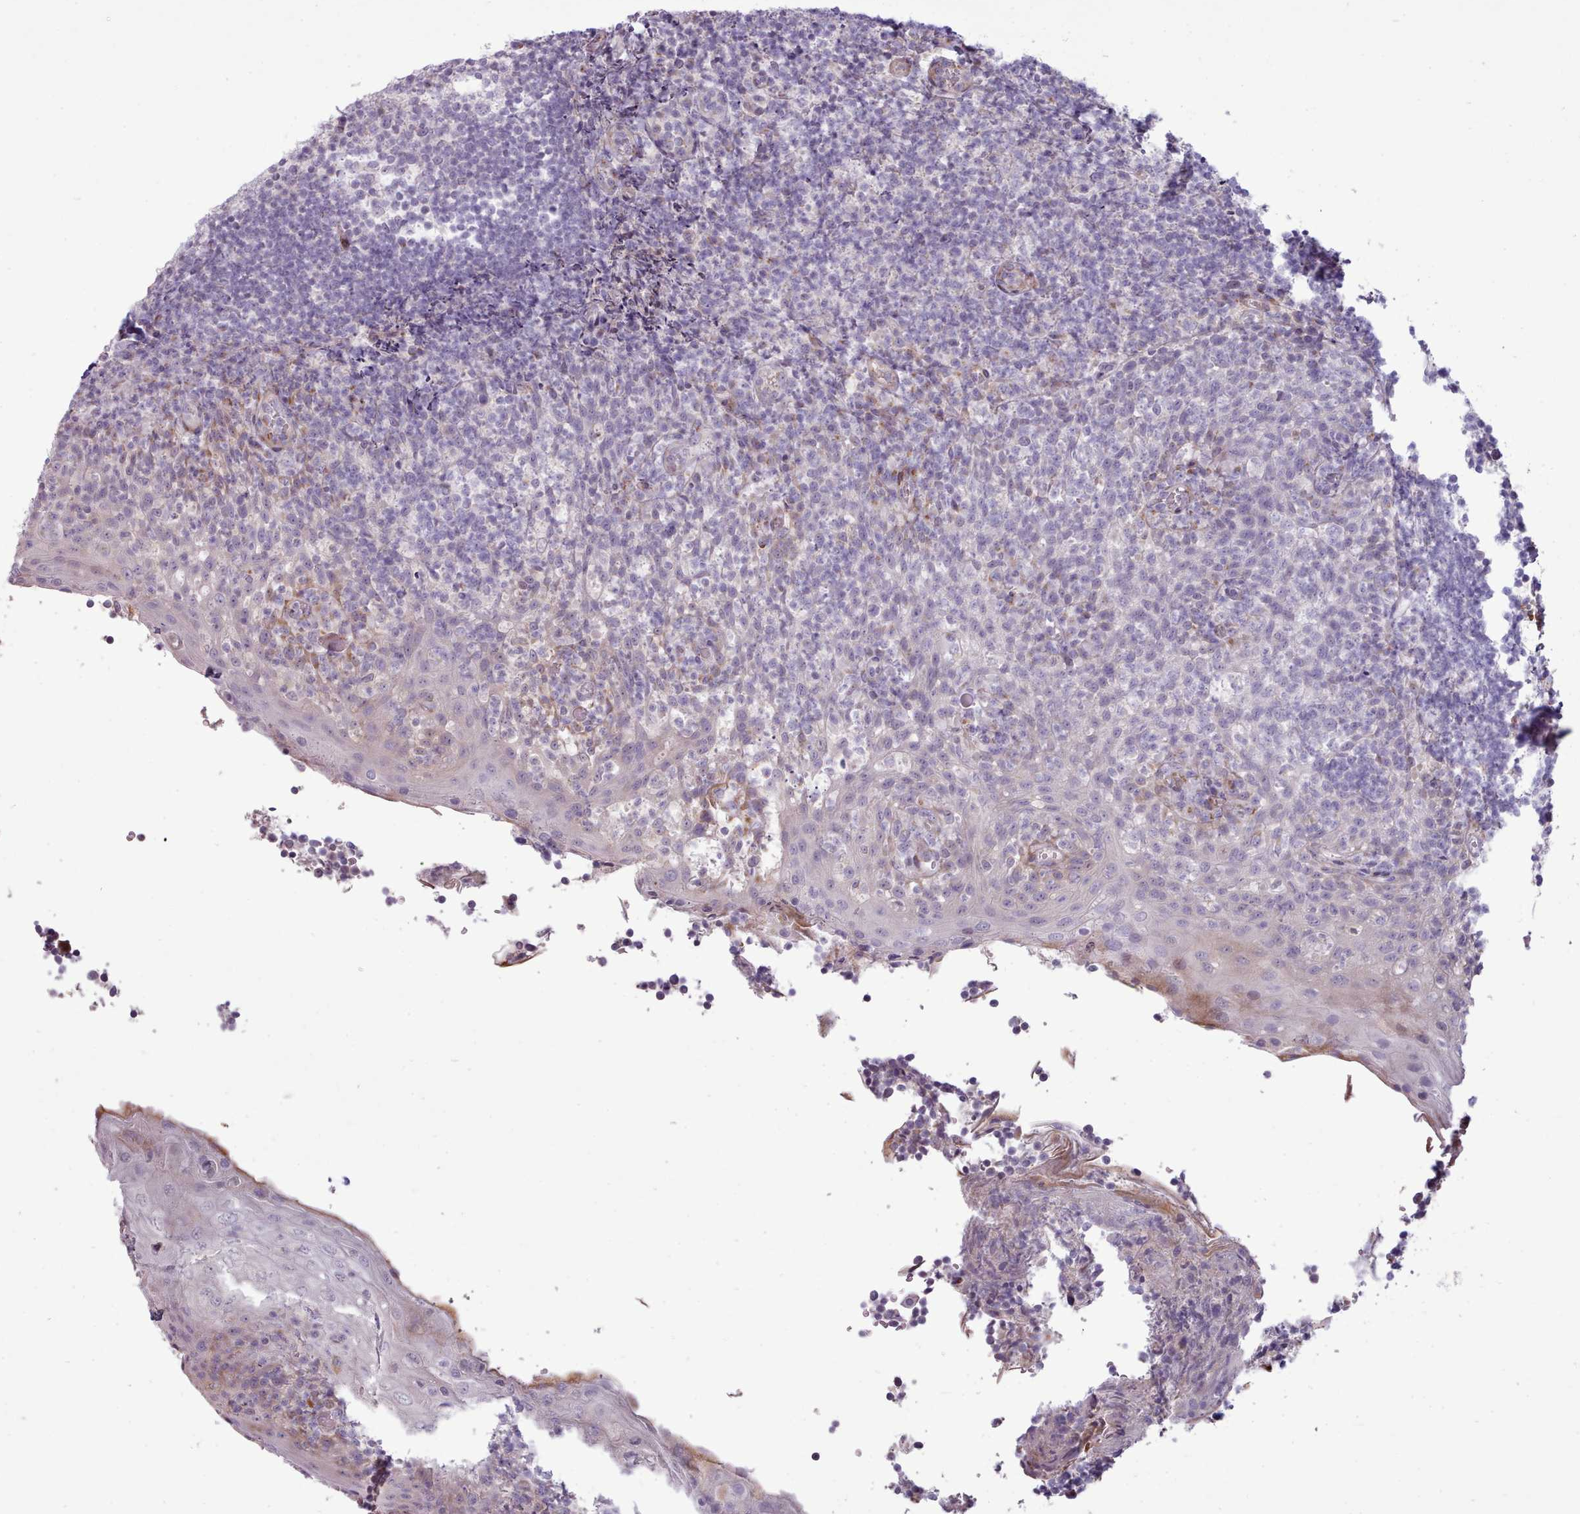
{"staining": {"intensity": "negative", "quantity": "none", "location": "none"}, "tissue": "tonsil", "cell_type": "Germinal center cells", "image_type": "normal", "snomed": [{"axis": "morphology", "description": "Normal tissue, NOS"}, {"axis": "topography", "description": "Tonsil"}], "caption": "A high-resolution image shows immunohistochemistry (IHC) staining of normal tonsil, which displays no significant expression in germinal center cells. (Immunohistochemistry, brightfield microscopy, high magnification).", "gene": "PPP3R1", "patient": {"sex": "female", "age": 10}}